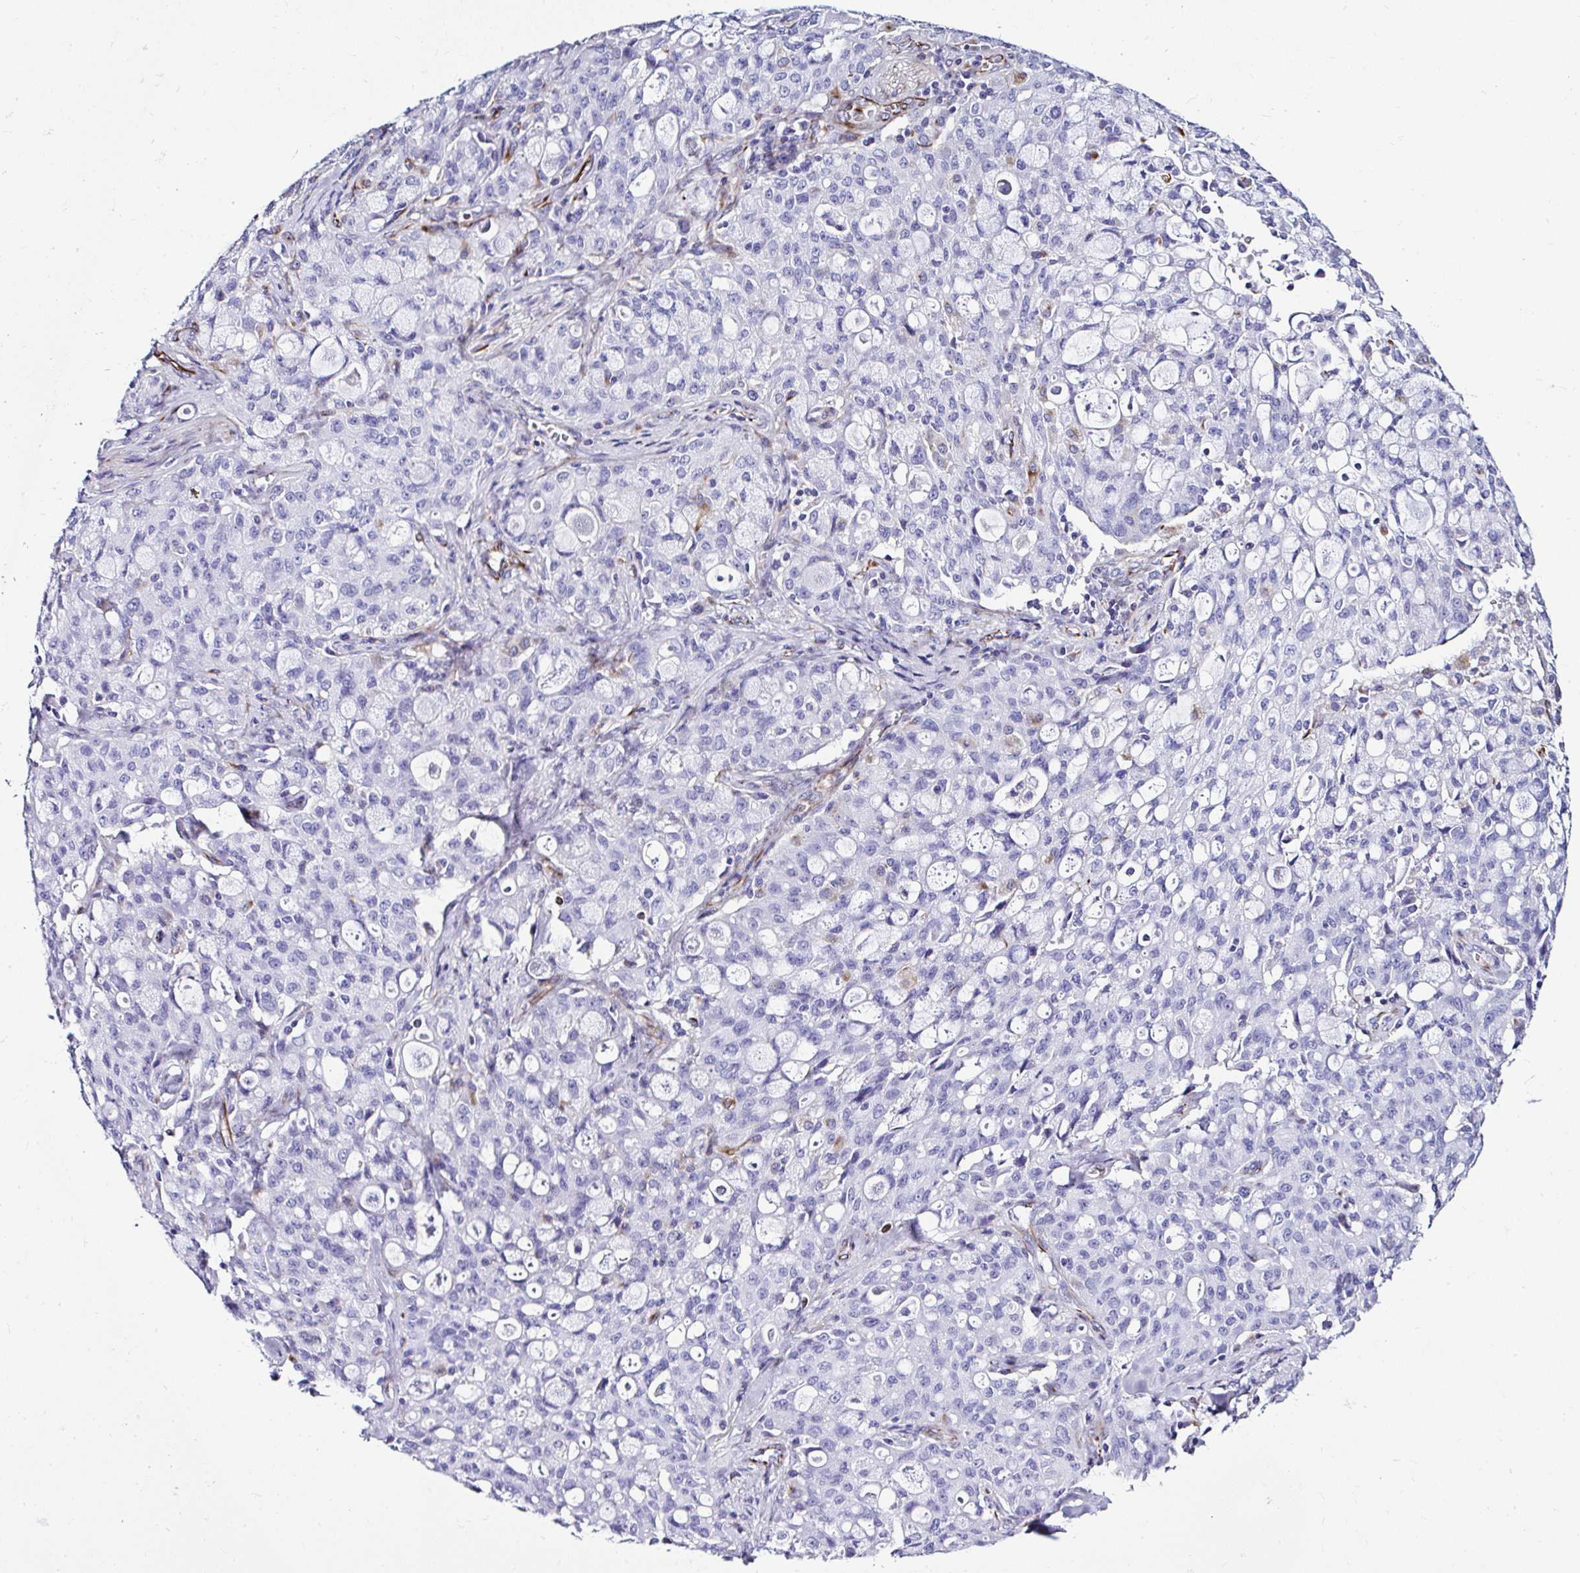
{"staining": {"intensity": "negative", "quantity": "none", "location": "none"}, "tissue": "lung cancer", "cell_type": "Tumor cells", "image_type": "cancer", "snomed": [{"axis": "morphology", "description": "Adenocarcinoma, NOS"}, {"axis": "topography", "description": "Lung"}], "caption": "Immunohistochemistry (IHC) of human lung cancer (adenocarcinoma) demonstrates no positivity in tumor cells.", "gene": "DEPDC5", "patient": {"sex": "female", "age": 44}}